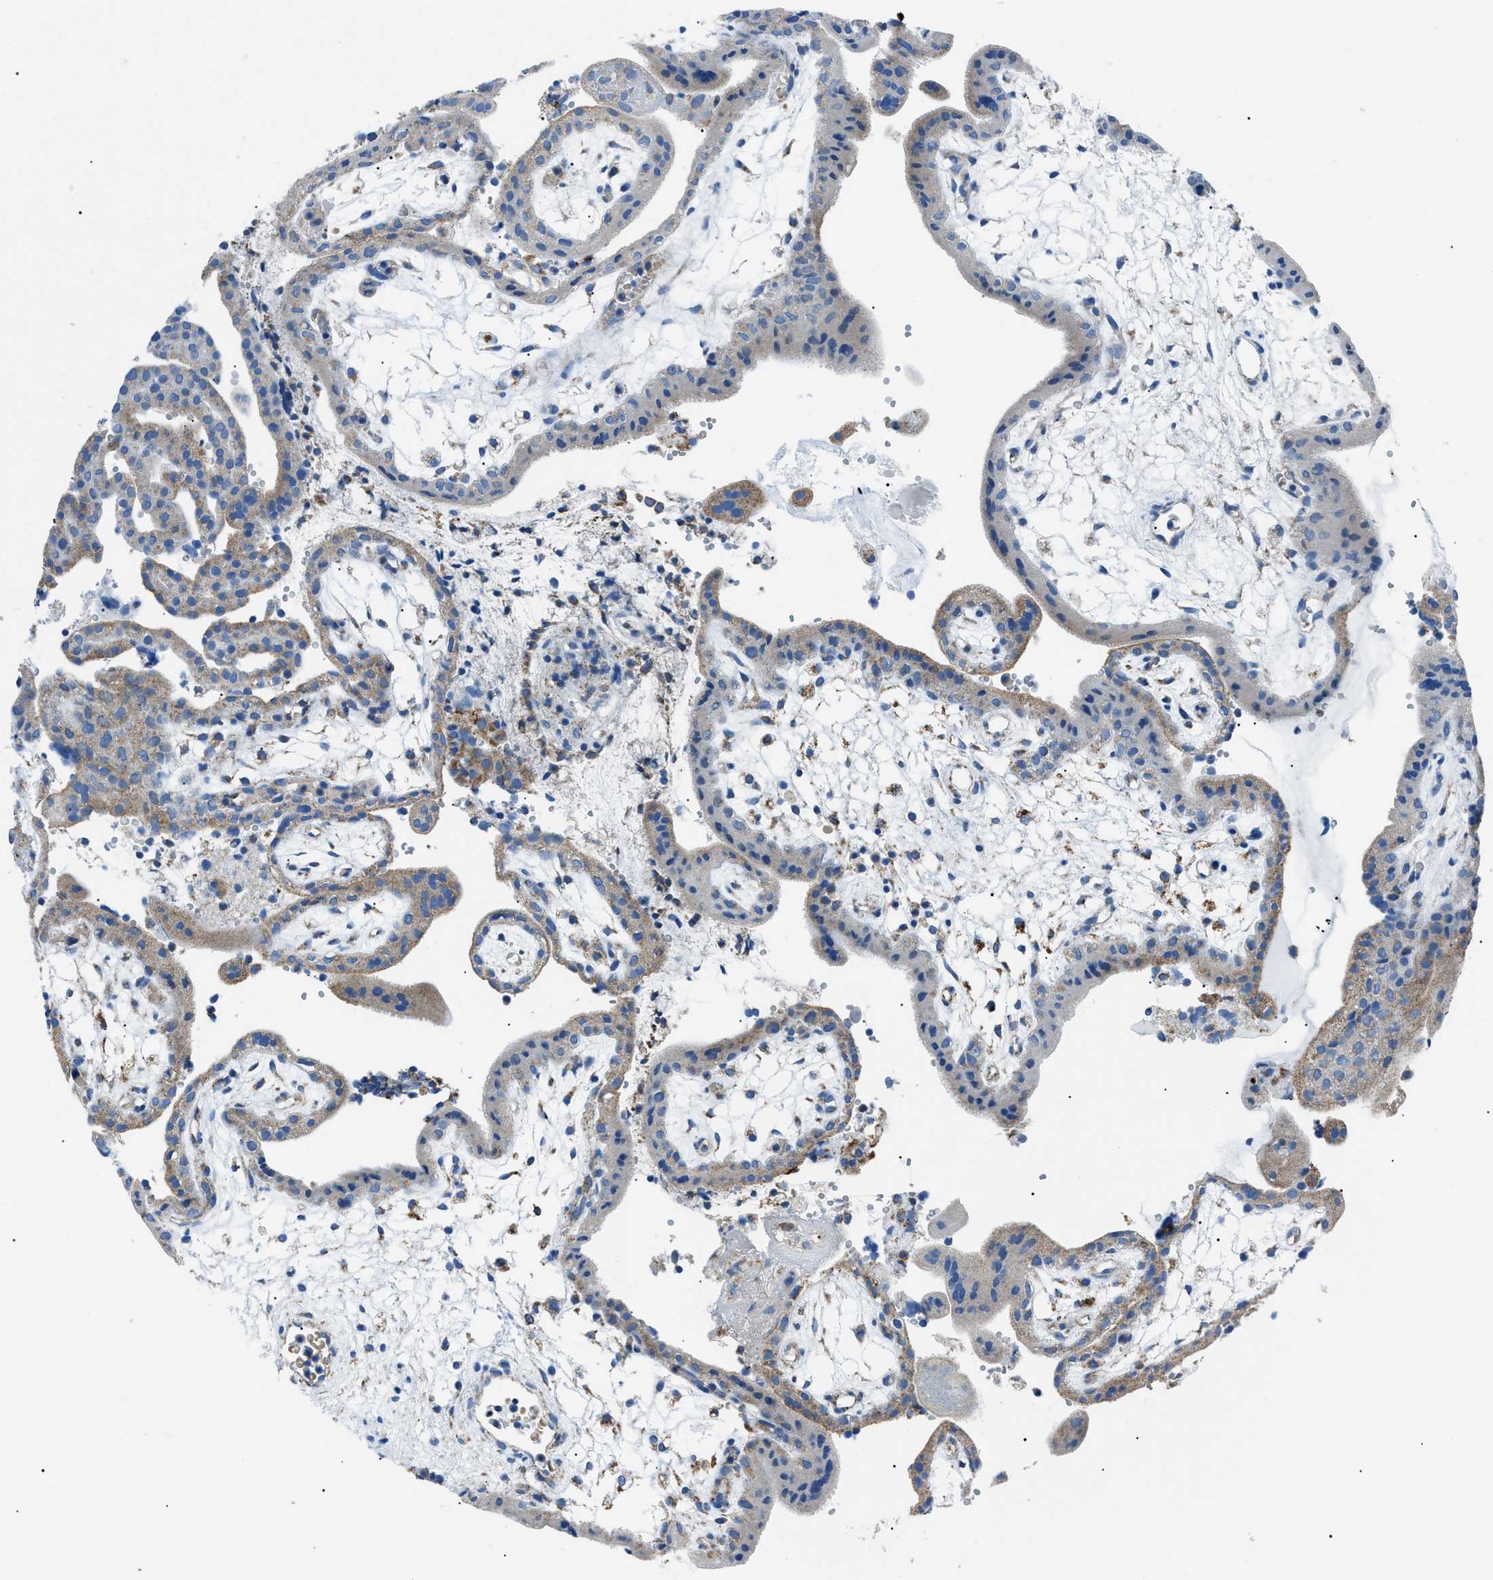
{"staining": {"intensity": "moderate", "quantity": "25%-75%", "location": "cytoplasmic/membranous"}, "tissue": "placenta", "cell_type": "Trophoblastic cells", "image_type": "normal", "snomed": [{"axis": "morphology", "description": "Normal tissue, NOS"}, {"axis": "topography", "description": "Placenta"}], "caption": "DAB (3,3'-diaminobenzidine) immunohistochemical staining of unremarkable placenta exhibits moderate cytoplasmic/membranous protein expression in approximately 25%-75% of trophoblastic cells. (Stains: DAB (3,3'-diaminobenzidine) in brown, nuclei in blue, Microscopy: brightfield microscopy at high magnification).", "gene": "PHB2", "patient": {"sex": "female", "age": 18}}